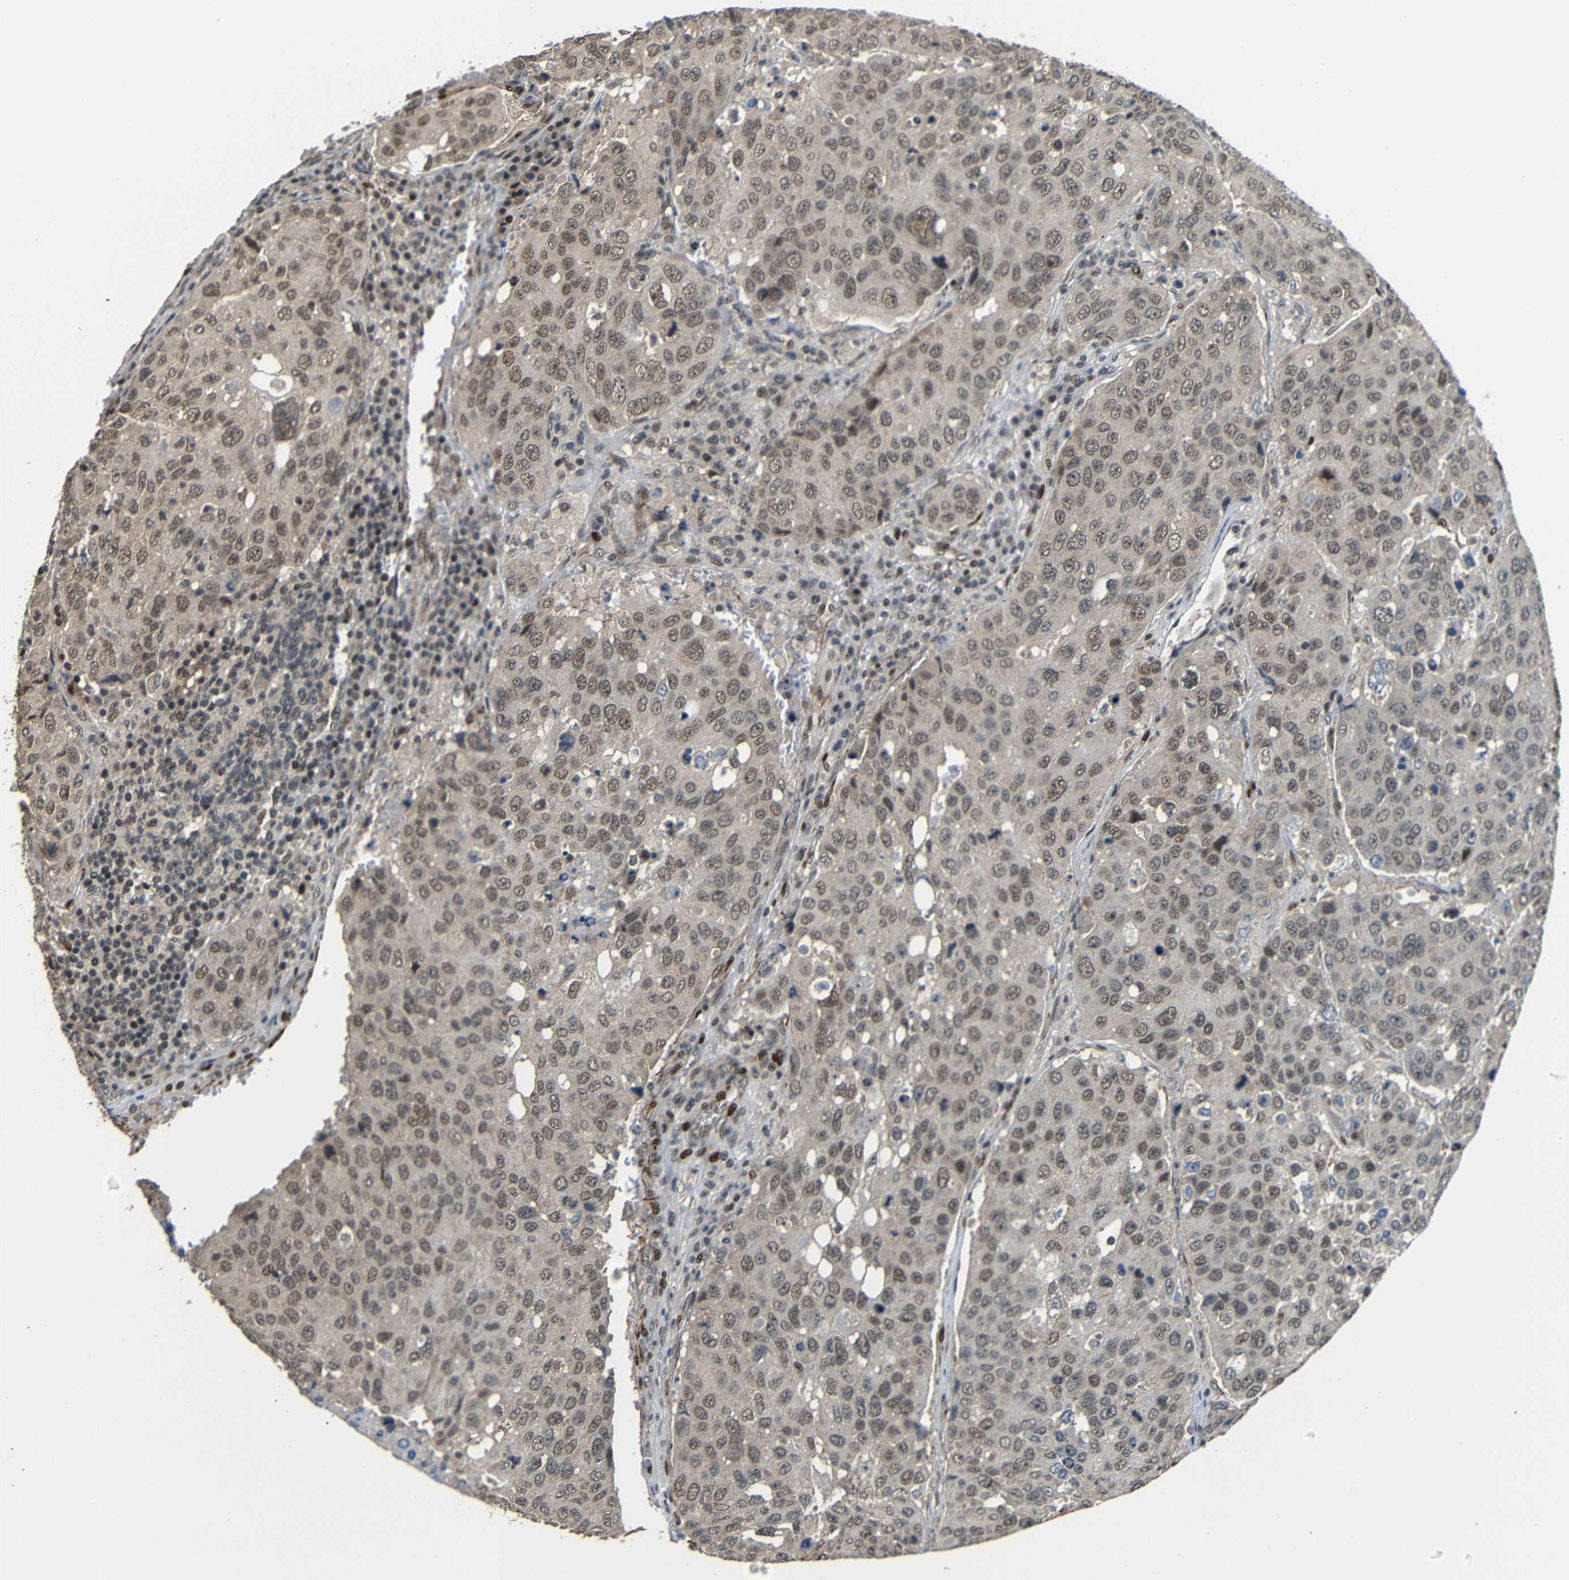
{"staining": {"intensity": "moderate", "quantity": ">75%", "location": "cytoplasmic/membranous,nuclear"}, "tissue": "urothelial cancer", "cell_type": "Tumor cells", "image_type": "cancer", "snomed": [{"axis": "morphology", "description": "Urothelial carcinoma, High grade"}, {"axis": "topography", "description": "Lymph node"}, {"axis": "topography", "description": "Urinary bladder"}], "caption": "High-grade urothelial carcinoma stained for a protein exhibits moderate cytoplasmic/membranous and nuclear positivity in tumor cells.", "gene": "TBX2", "patient": {"sex": "male", "age": 51}}